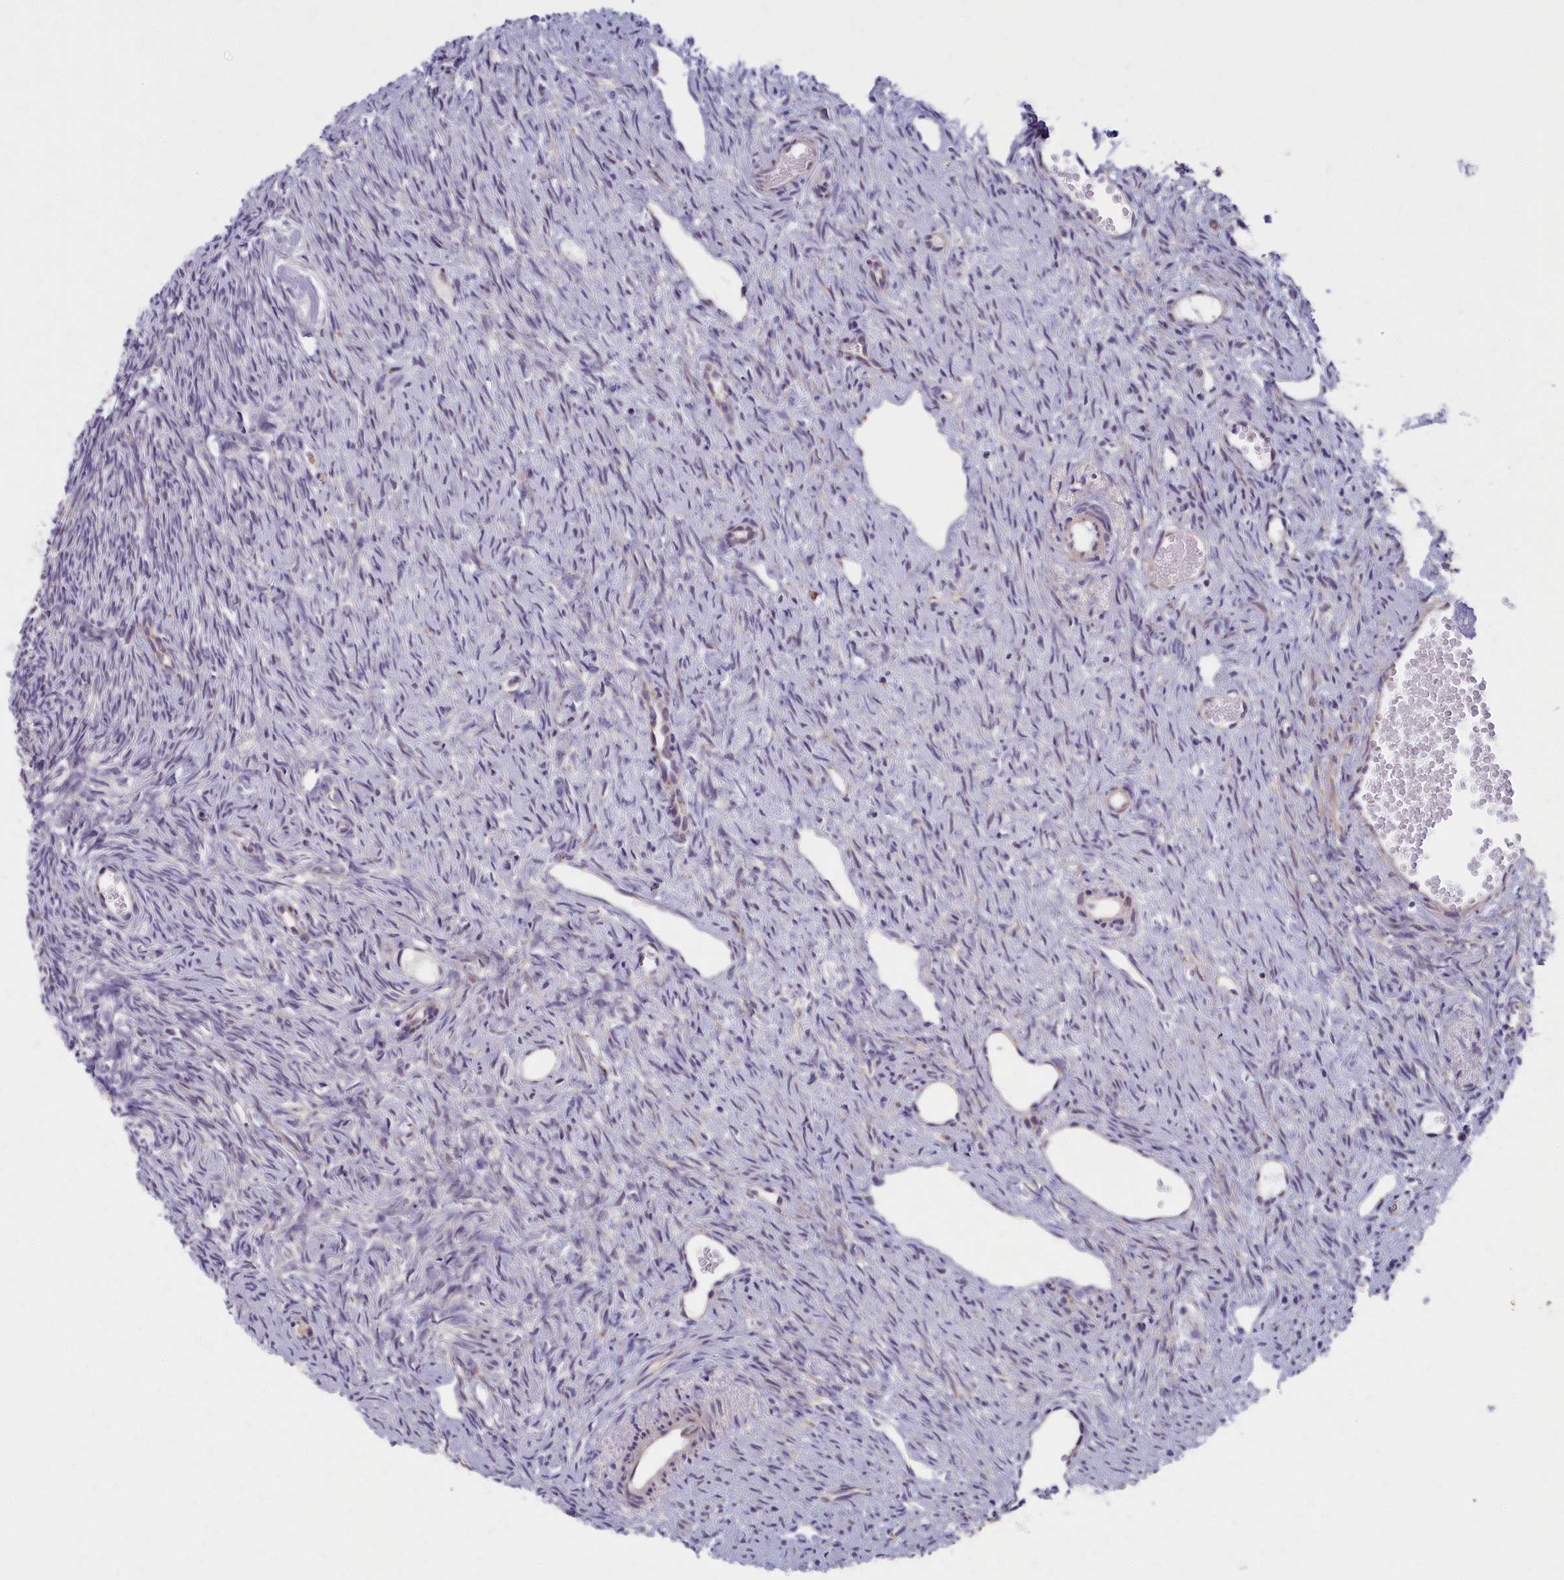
{"staining": {"intensity": "negative", "quantity": "none", "location": "none"}, "tissue": "ovary", "cell_type": "Ovarian stroma cells", "image_type": "normal", "snomed": [{"axis": "morphology", "description": "Normal tissue, NOS"}, {"axis": "topography", "description": "Ovary"}], "caption": "High magnification brightfield microscopy of unremarkable ovary stained with DAB (brown) and counterstained with hematoxylin (blue): ovarian stroma cells show no significant staining.", "gene": "MRPS25", "patient": {"sex": "female", "age": 51}}